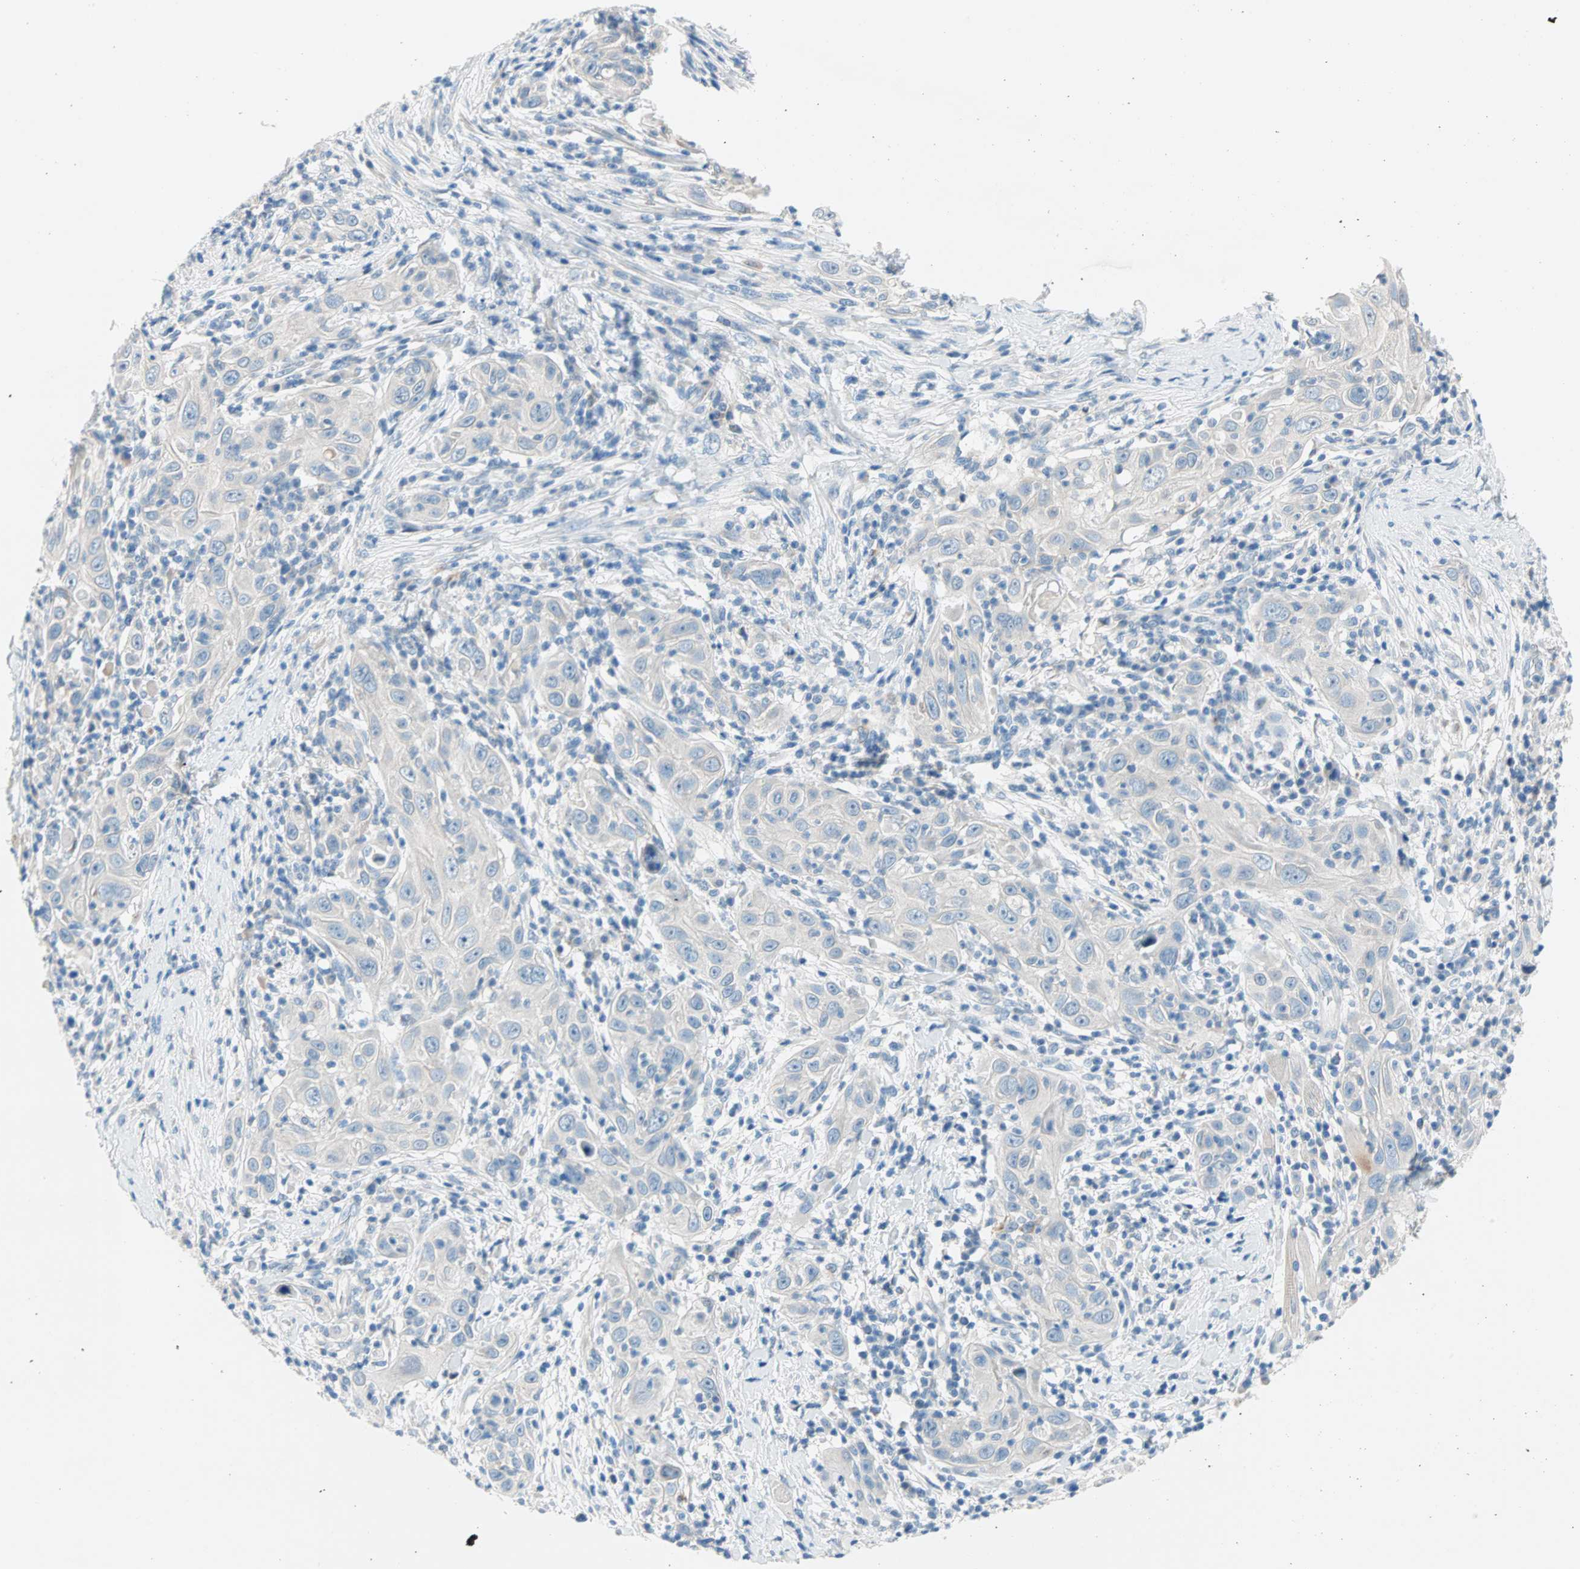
{"staining": {"intensity": "negative", "quantity": "none", "location": "none"}, "tissue": "skin cancer", "cell_type": "Tumor cells", "image_type": "cancer", "snomed": [{"axis": "morphology", "description": "Squamous cell carcinoma, NOS"}, {"axis": "topography", "description": "Skin"}], "caption": "Immunohistochemical staining of skin cancer displays no significant positivity in tumor cells.", "gene": "TMEM163", "patient": {"sex": "female", "age": 88}}